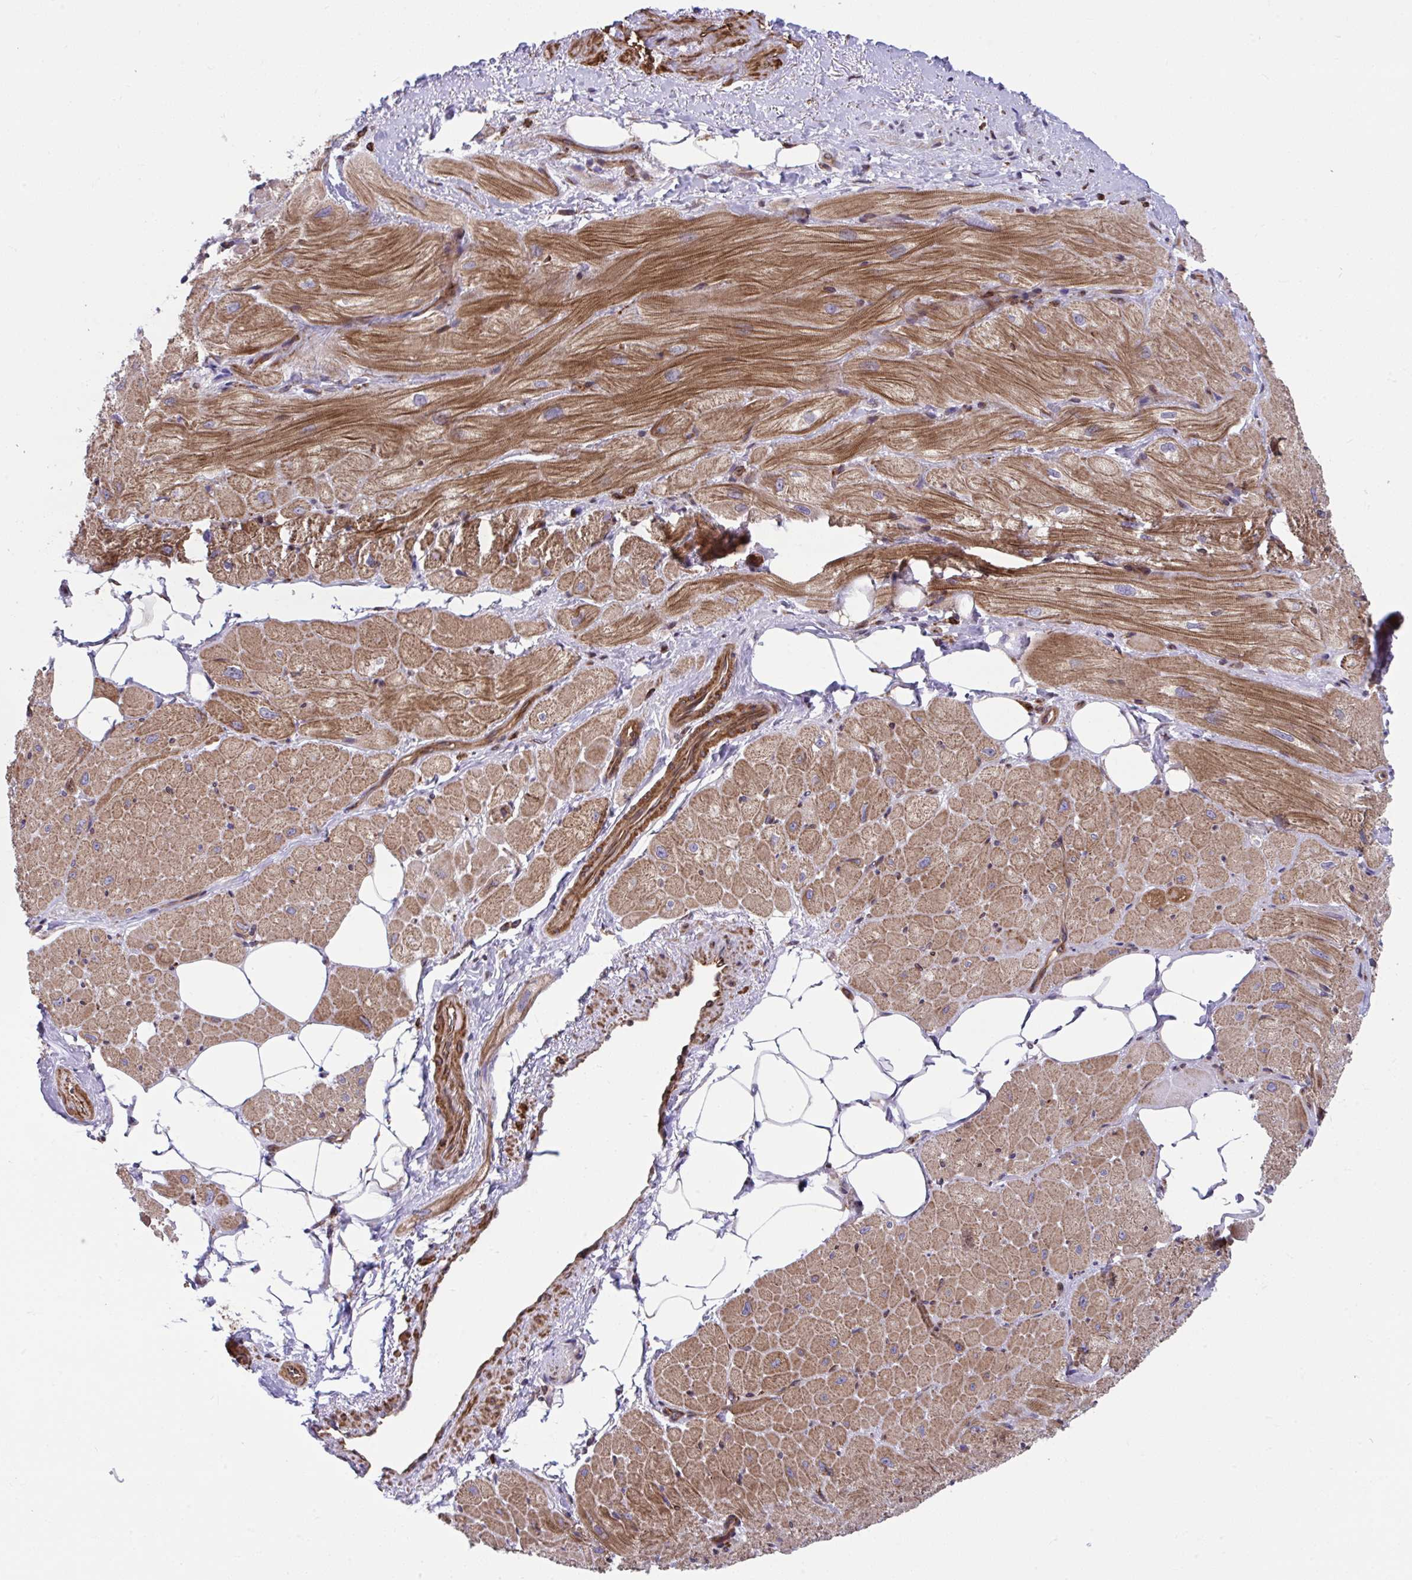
{"staining": {"intensity": "strong", "quantity": "25%-75%", "location": "cytoplasmic/membranous"}, "tissue": "heart muscle", "cell_type": "Cardiomyocytes", "image_type": "normal", "snomed": [{"axis": "morphology", "description": "Normal tissue, NOS"}, {"axis": "topography", "description": "Heart"}], "caption": "Human heart muscle stained with a brown dye displays strong cytoplasmic/membranous positive staining in approximately 25%-75% of cardiomyocytes.", "gene": "STIM2", "patient": {"sex": "male", "age": 62}}